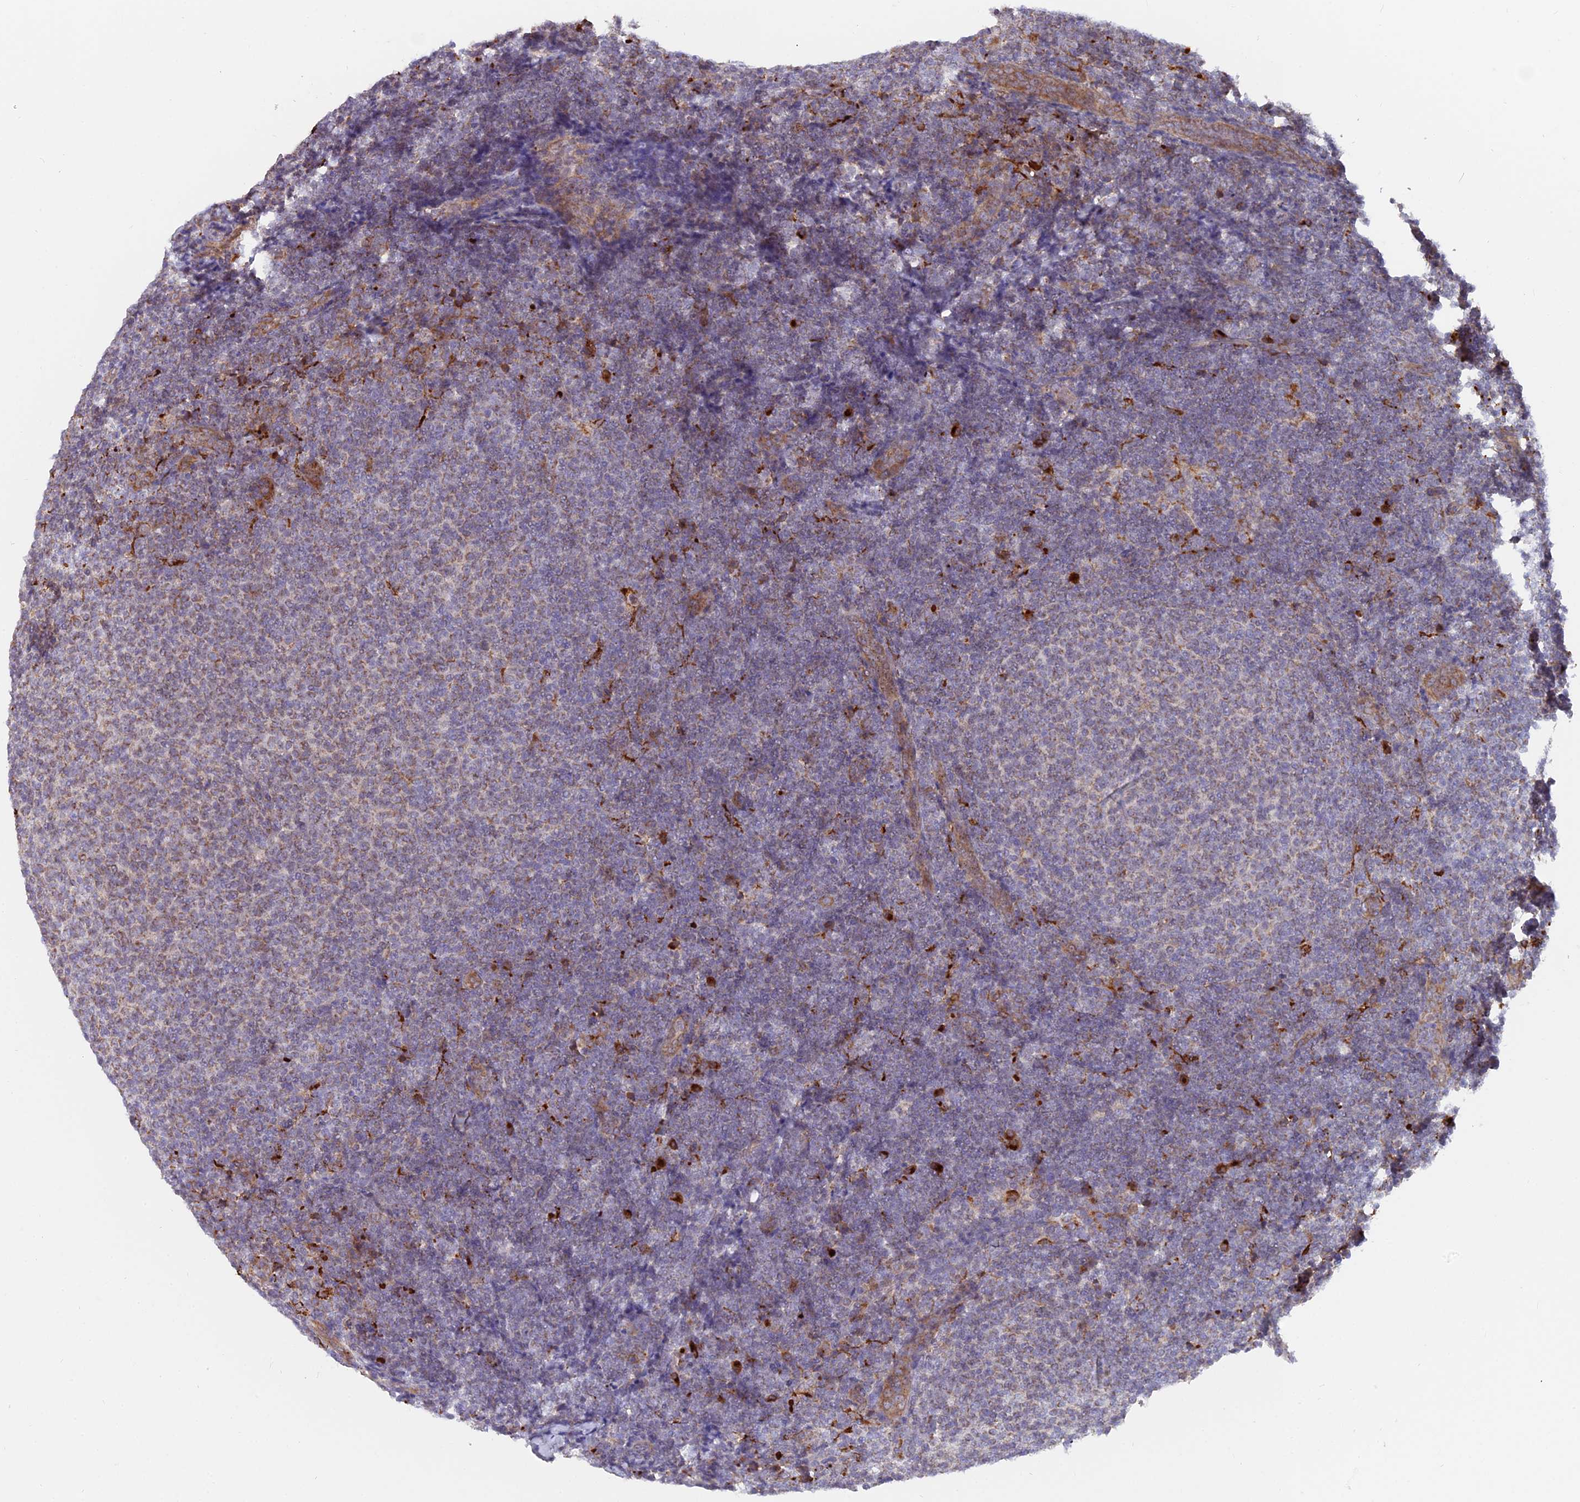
{"staining": {"intensity": "weak", "quantity": "25%-75%", "location": "cytoplasmic/membranous"}, "tissue": "lymphoma", "cell_type": "Tumor cells", "image_type": "cancer", "snomed": [{"axis": "morphology", "description": "Malignant lymphoma, non-Hodgkin's type, Low grade"}, {"axis": "topography", "description": "Lymph node"}], "caption": "Malignant lymphoma, non-Hodgkin's type (low-grade) was stained to show a protein in brown. There is low levels of weak cytoplasmic/membranous expression in approximately 25%-75% of tumor cells.", "gene": "TBC1D20", "patient": {"sex": "male", "age": 66}}